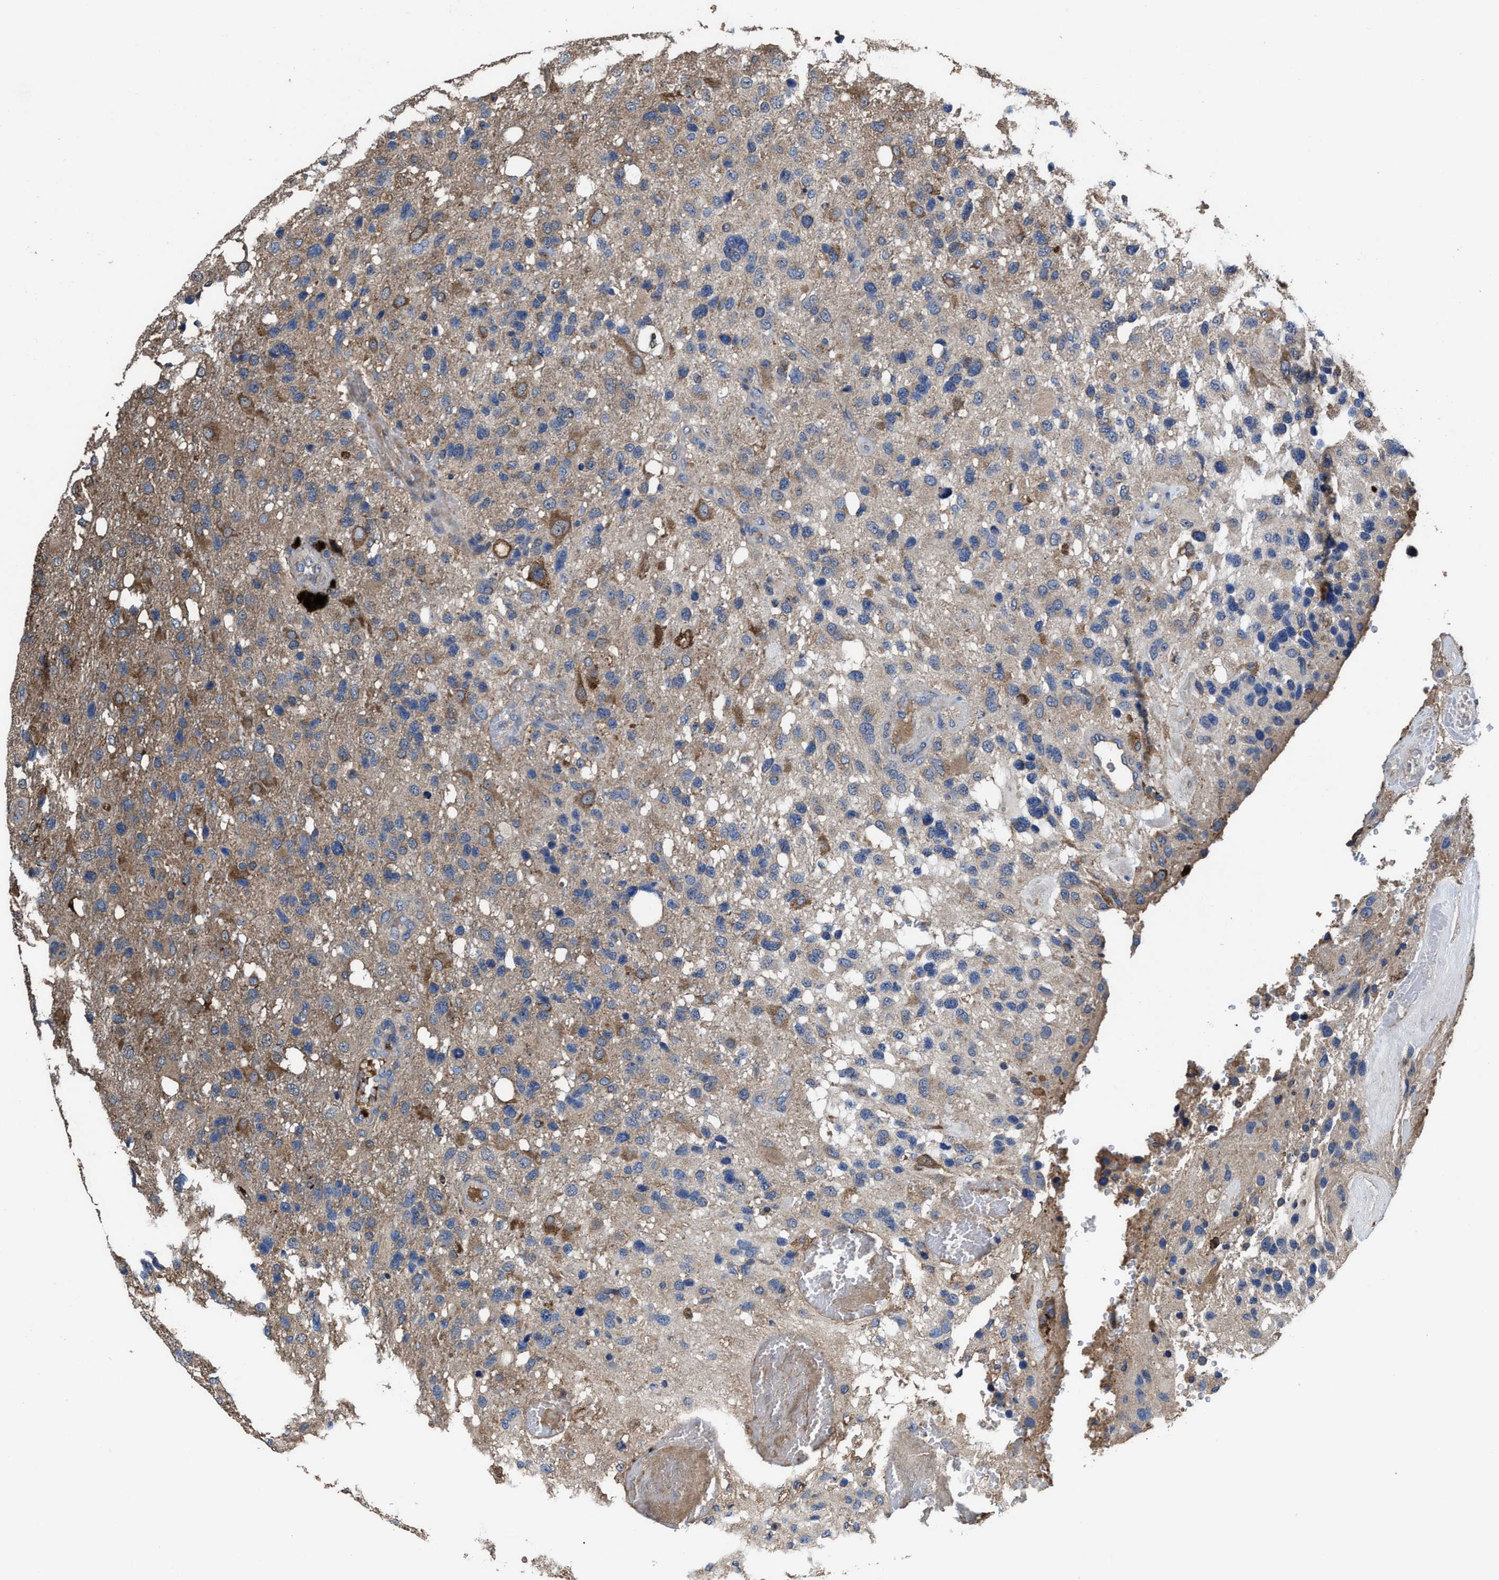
{"staining": {"intensity": "moderate", "quantity": "<25%", "location": "cytoplasmic/membranous"}, "tissue": "glioma", "cell_type": "Tumor cells", "image_type": "cancer", "snomed": [{"axis": "morphology", "description": "Glioma, malignant, High grade"}, {"axis": "topography", "description": "Brain"}], "caption": "A high-resolution image shows immunohistochemistry staining of glioma, which displays moderate cytoplasmic/membranous positivity in about <25% of tumor cells.", "gene": "IDNK", "patient": {"sex": "female", "age": 58}}